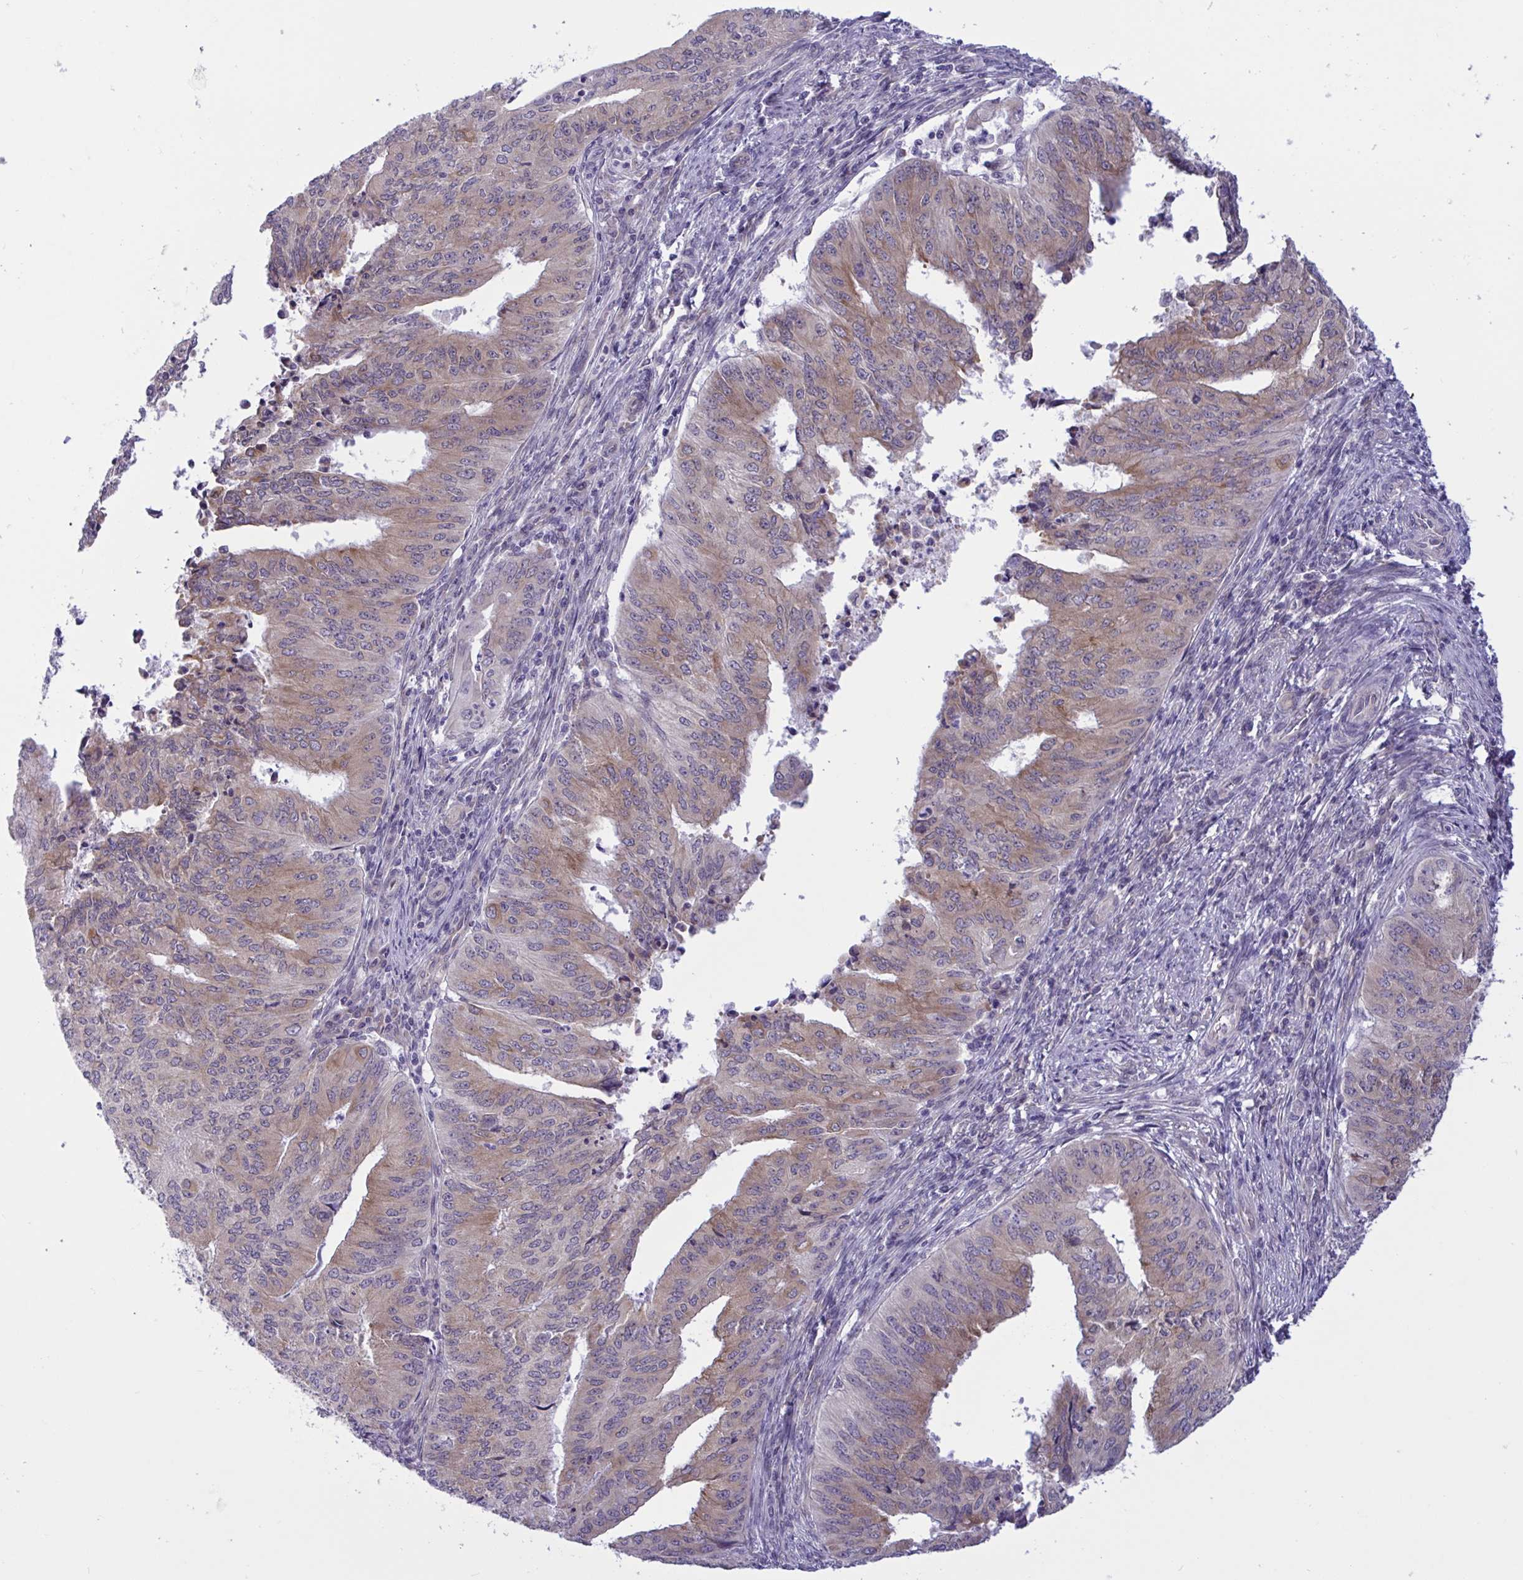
{"staining": {"intensity": "moderate", "quantity": ">75%", "location": "cytoplasmic/membranous"}, "tissue": "endometrial cancer", "cell_type": "Tumor cells", "image_type": "cancer", "snomed": [{"axis": "morphology", "description": "Adenocarcinoma, NOS"}, {"axis": "topography", "description": "Endometrium"}], "caption": "A photomicrograph of human endometrial adenocarcinoma stained for a protein reveals moderate cytoplasmic/membranous brown staining in tumor cells.", "gene": "CAMLG", "patient": {"sex": "female", "age": 50}}